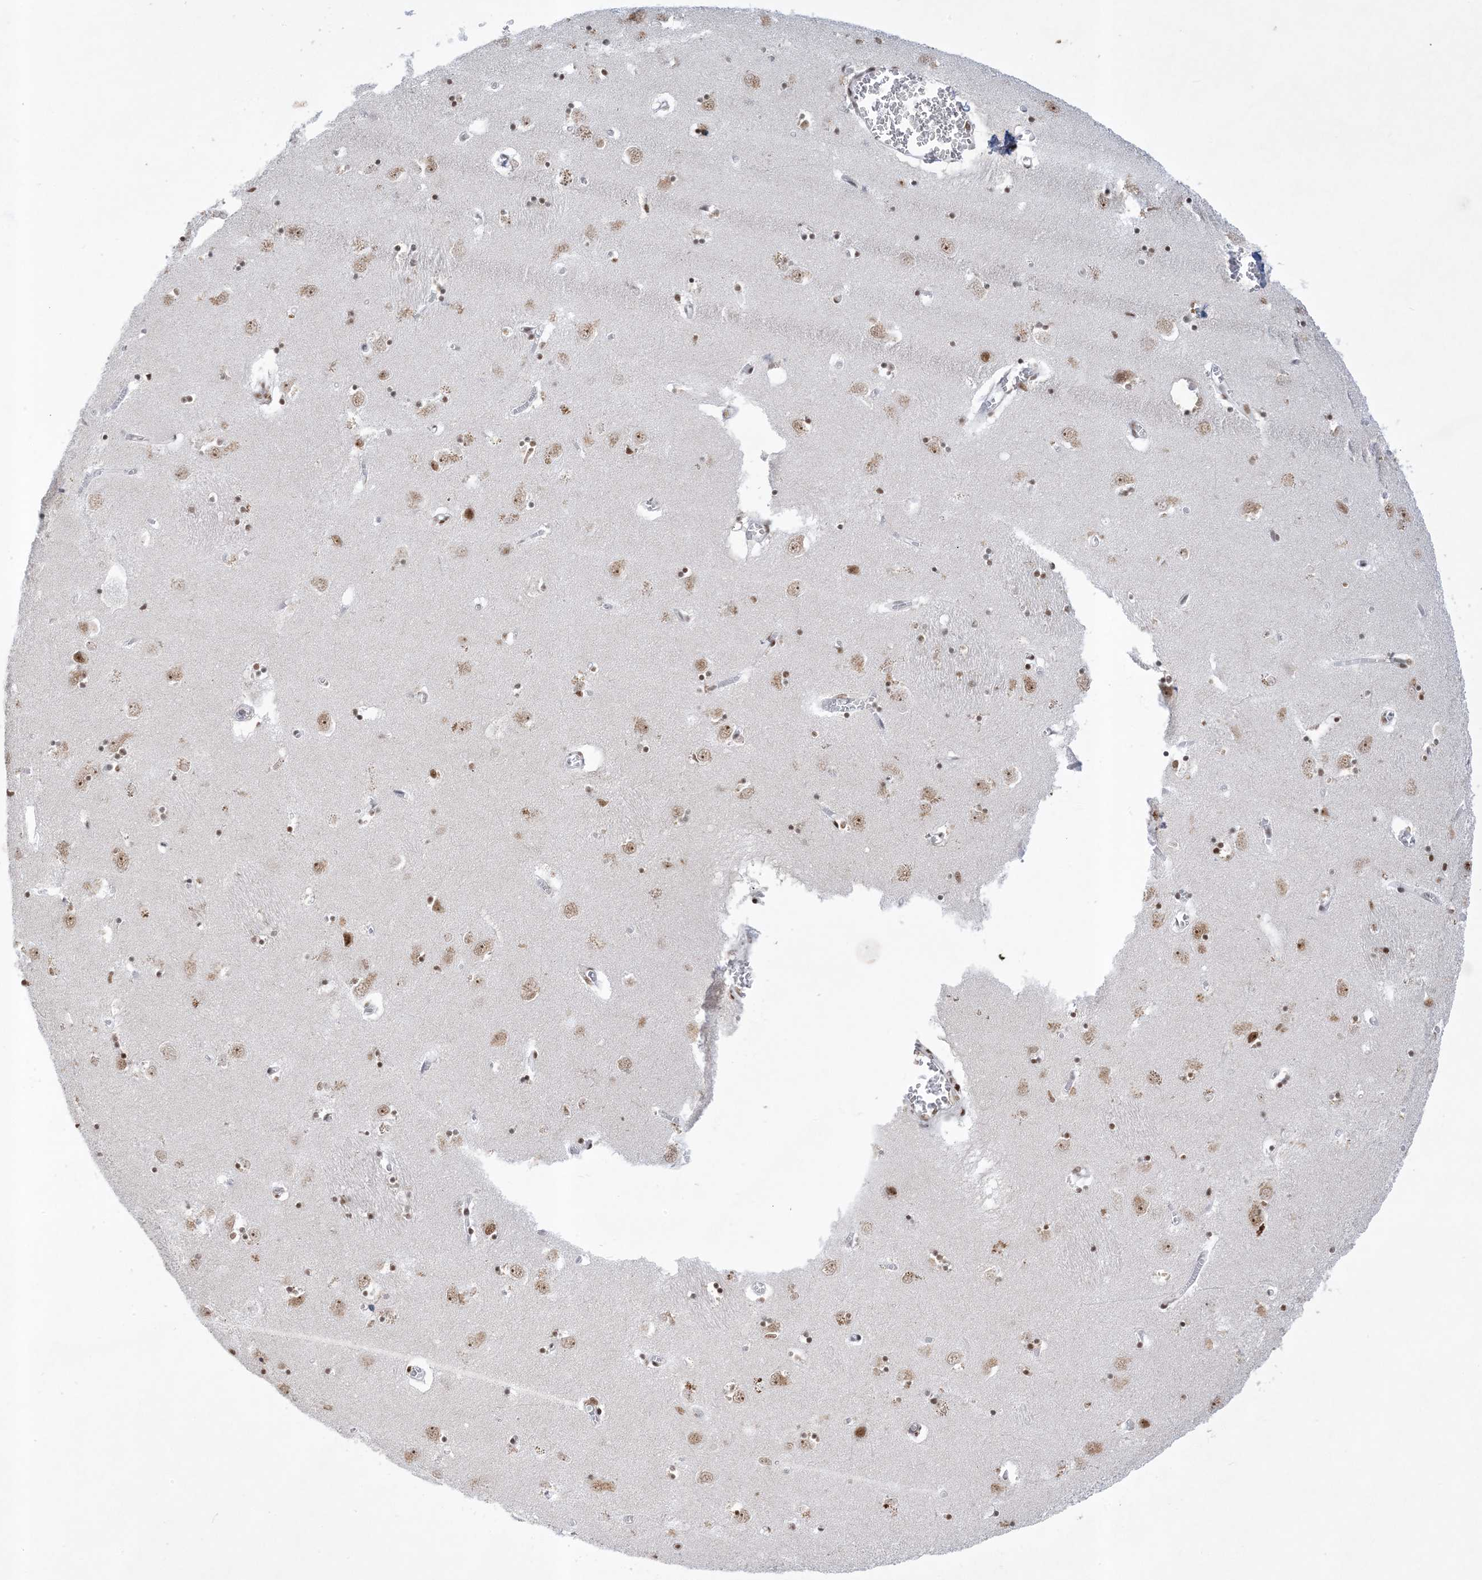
{"staining": {"intensity": "weak", "quantity": "<25%", "location": "nuclear"}, "tissue": "caudate", "cell_type": "Glial cells", "image_type": "normal", "snomed": [{"axis": "morphology", "description": "Normal tissue, NOS"}, {"axis": "topography", "description": "Lateral ventricle wall"}], "caption": "Immunohistochemistry (IHC) of normal caudate displays no expression in glial cells.", "gene": "PPIL2", "patient": {"sex": "male", "age": 70}}